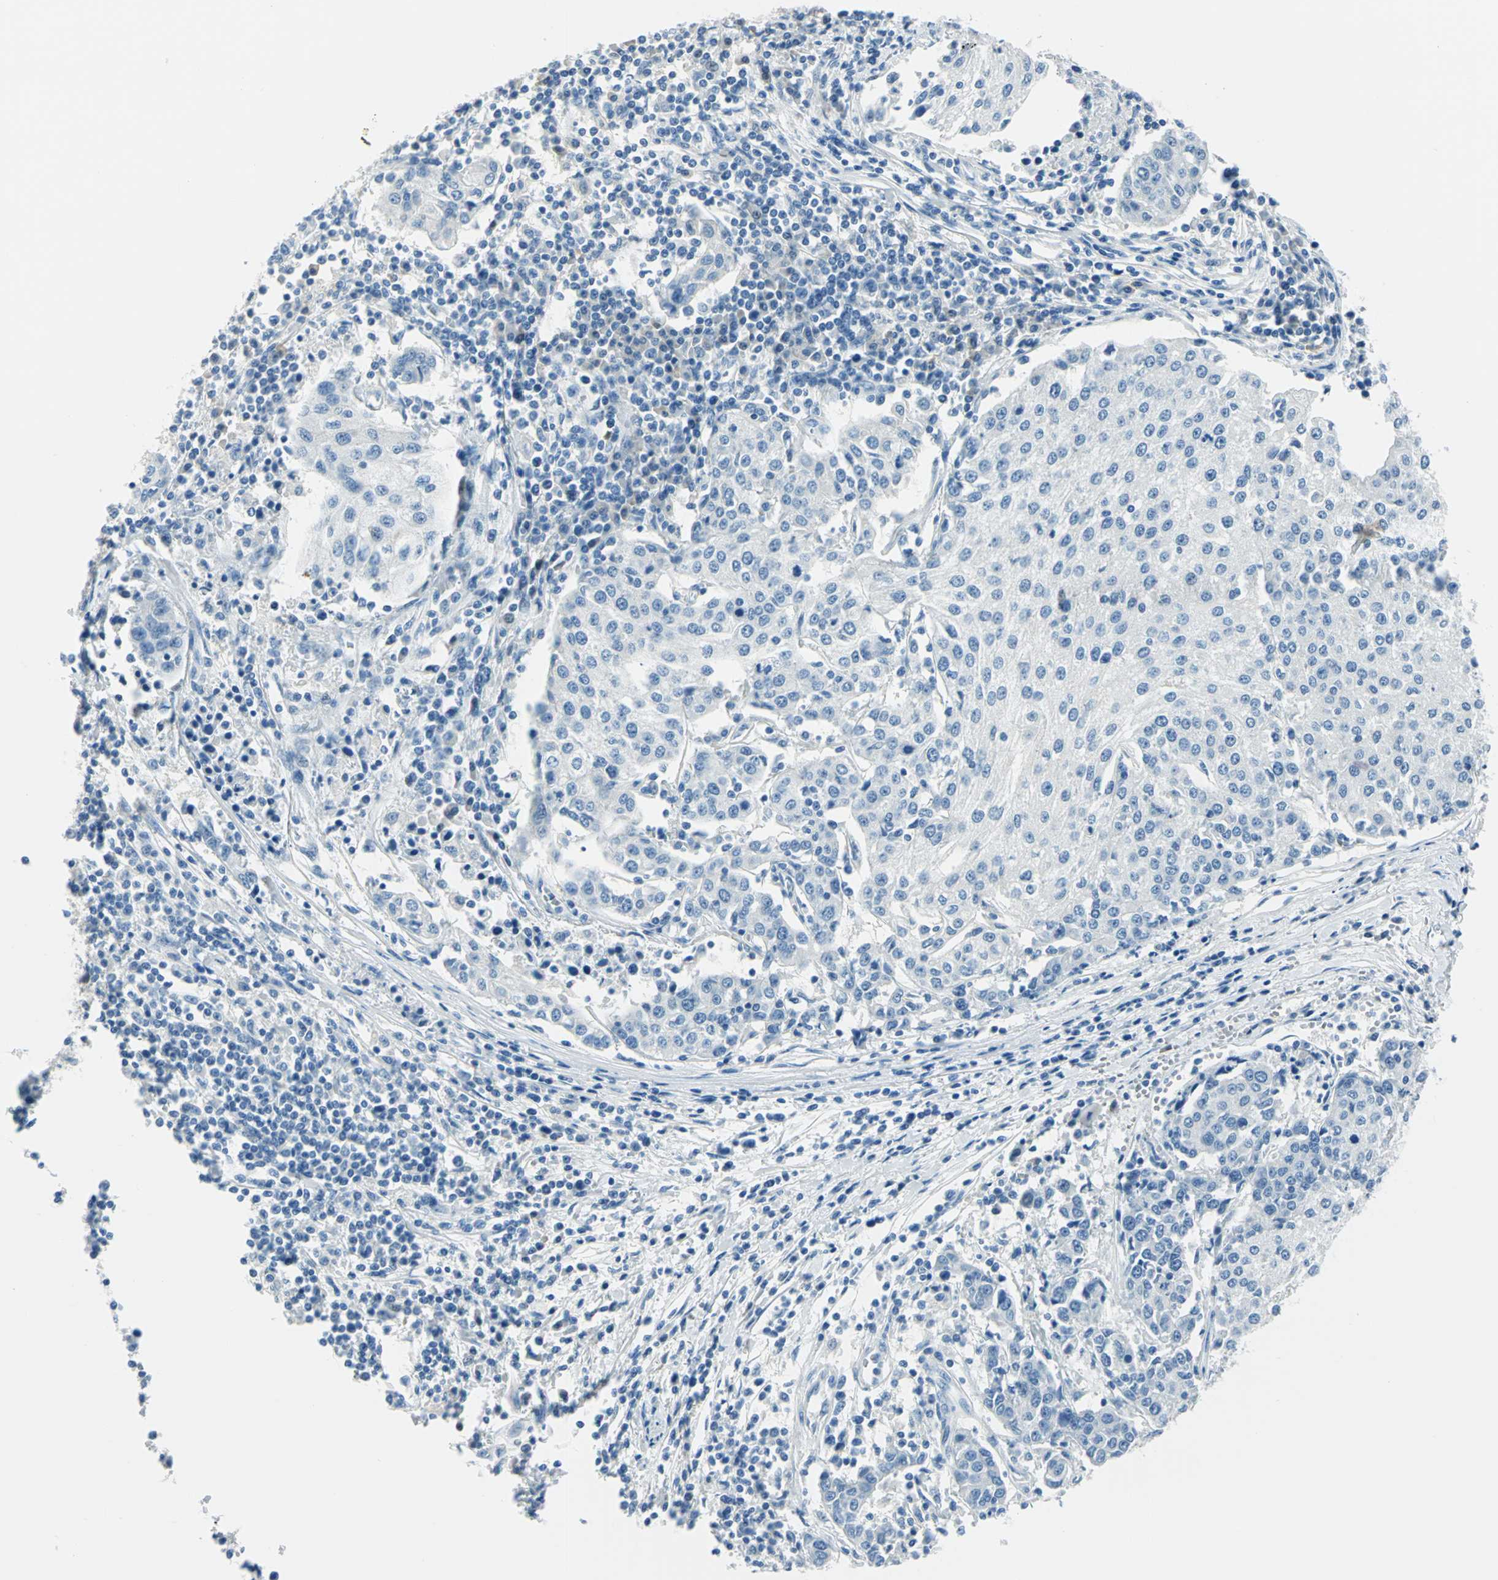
{"staining": {"intensity": "negative", "quantity": "none", "location": "none"}, "tissue": "urothelial cancer", "cell_type": "Tumor cells", "image_type": "cancer", "snomed": [{"axis": "morphology", "description": "Urothelial carcinoma, High grade"}, {"axis": "topography", "description": "Urinary bladder"}], "caption": "Micrograph shows no protein expression in tumor cells of urothelial carcinoma (high-grade) tissue.", "gene": "AKR1A1", "patient": {"sex": "female", "age": 85}}